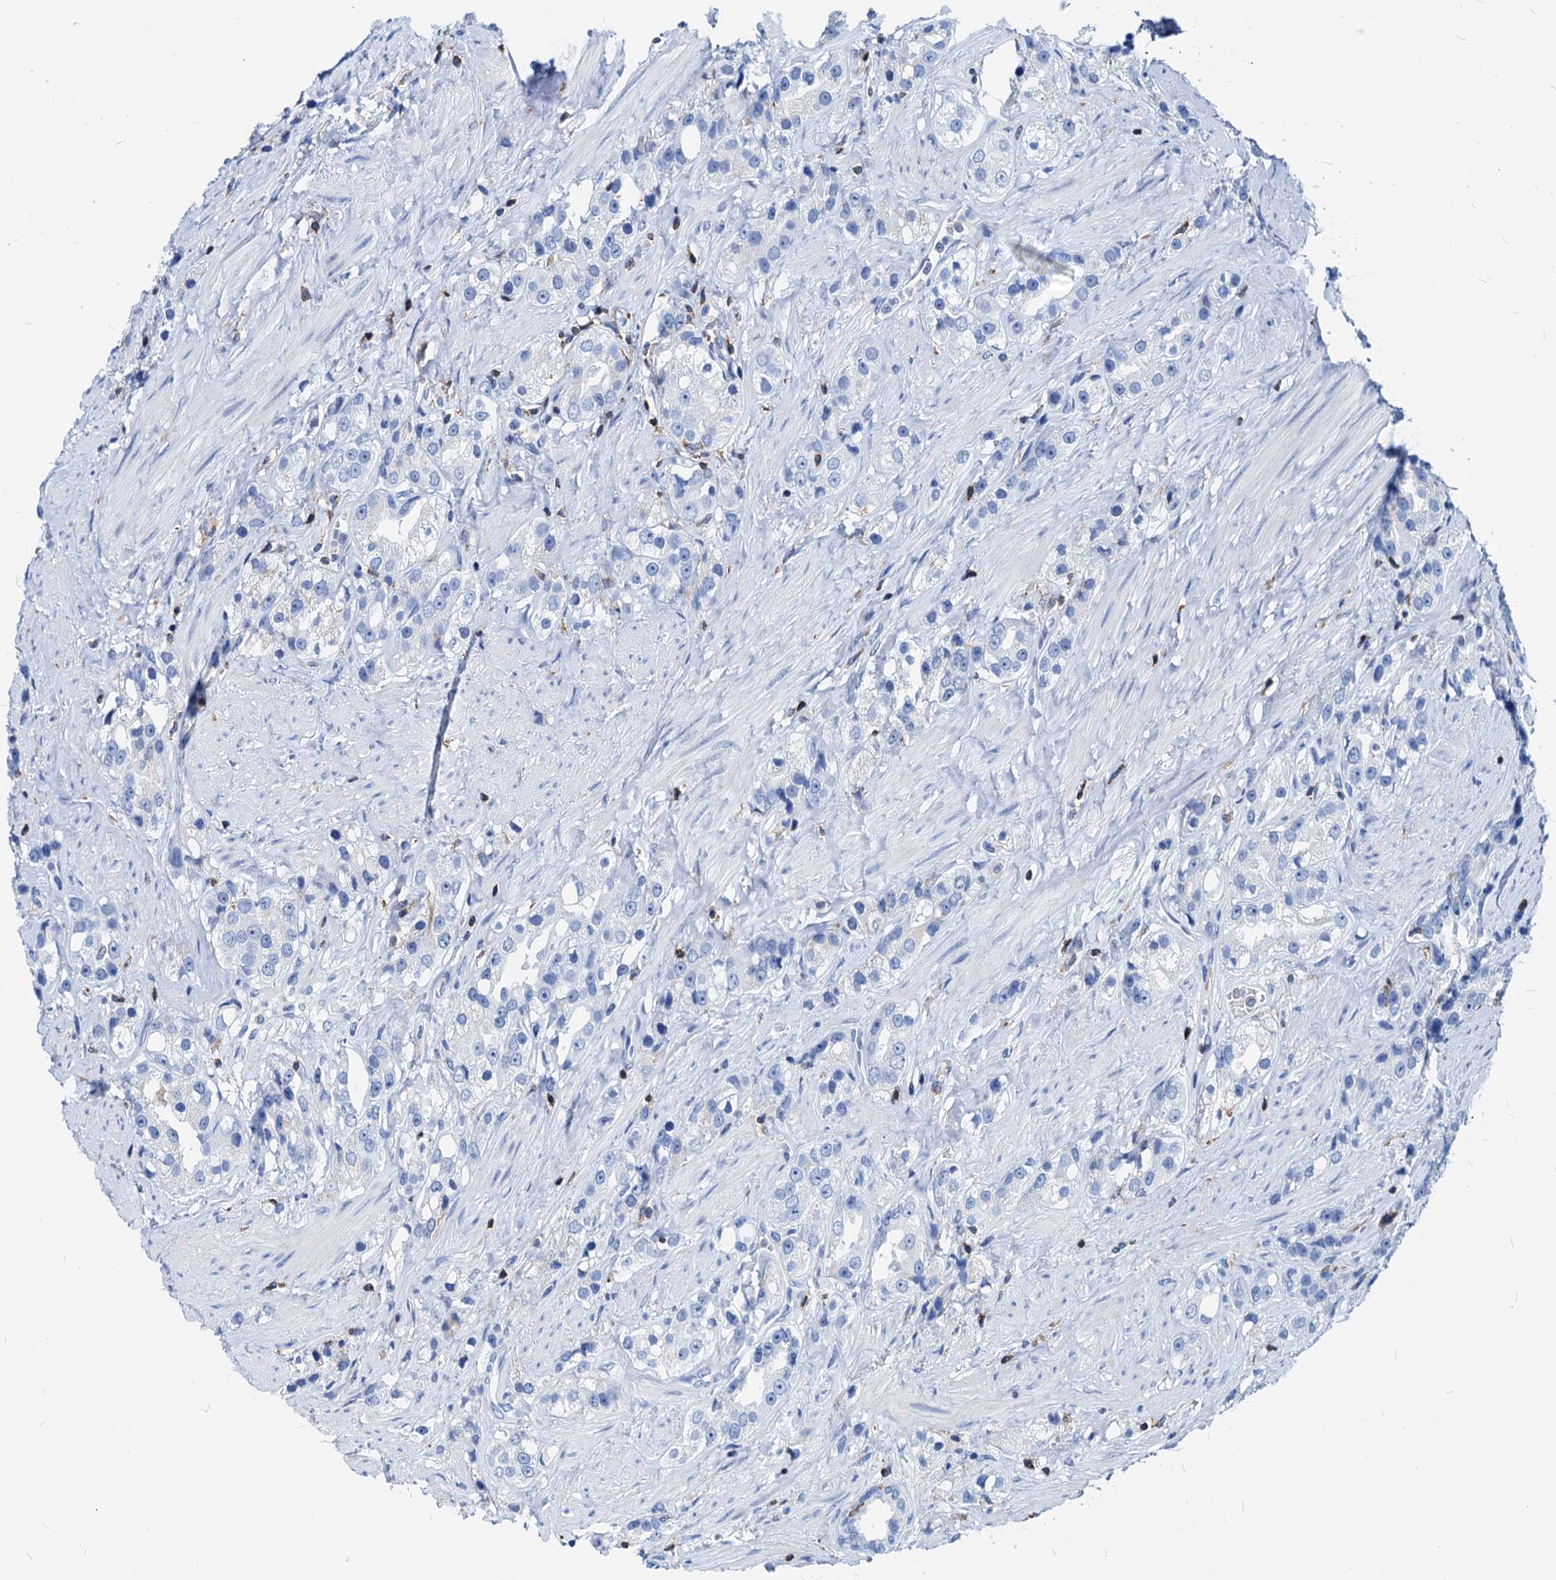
{"staining": {"intensity": "negative", "quantity": "none", "location": "none"}, "tissue": "prostate cancer", "cell_type": "Tumor cells", "image_type": "cancer", "snomed": [{"axis": "morphology", "description": "Adenocarcinoma, NOS"}, {"axis": "topography", "description": "Prostate"}], "caption": "Immunohistochemistry (IHC) of prostate adenocarcinoma exhibits no staining in tumor cells. The staining is performed using DAB brown chromogen with nuclei counter-stained in using hematoxylin.", "gene": "LCP2", "patient": {"sex": "male", "age": 79}}